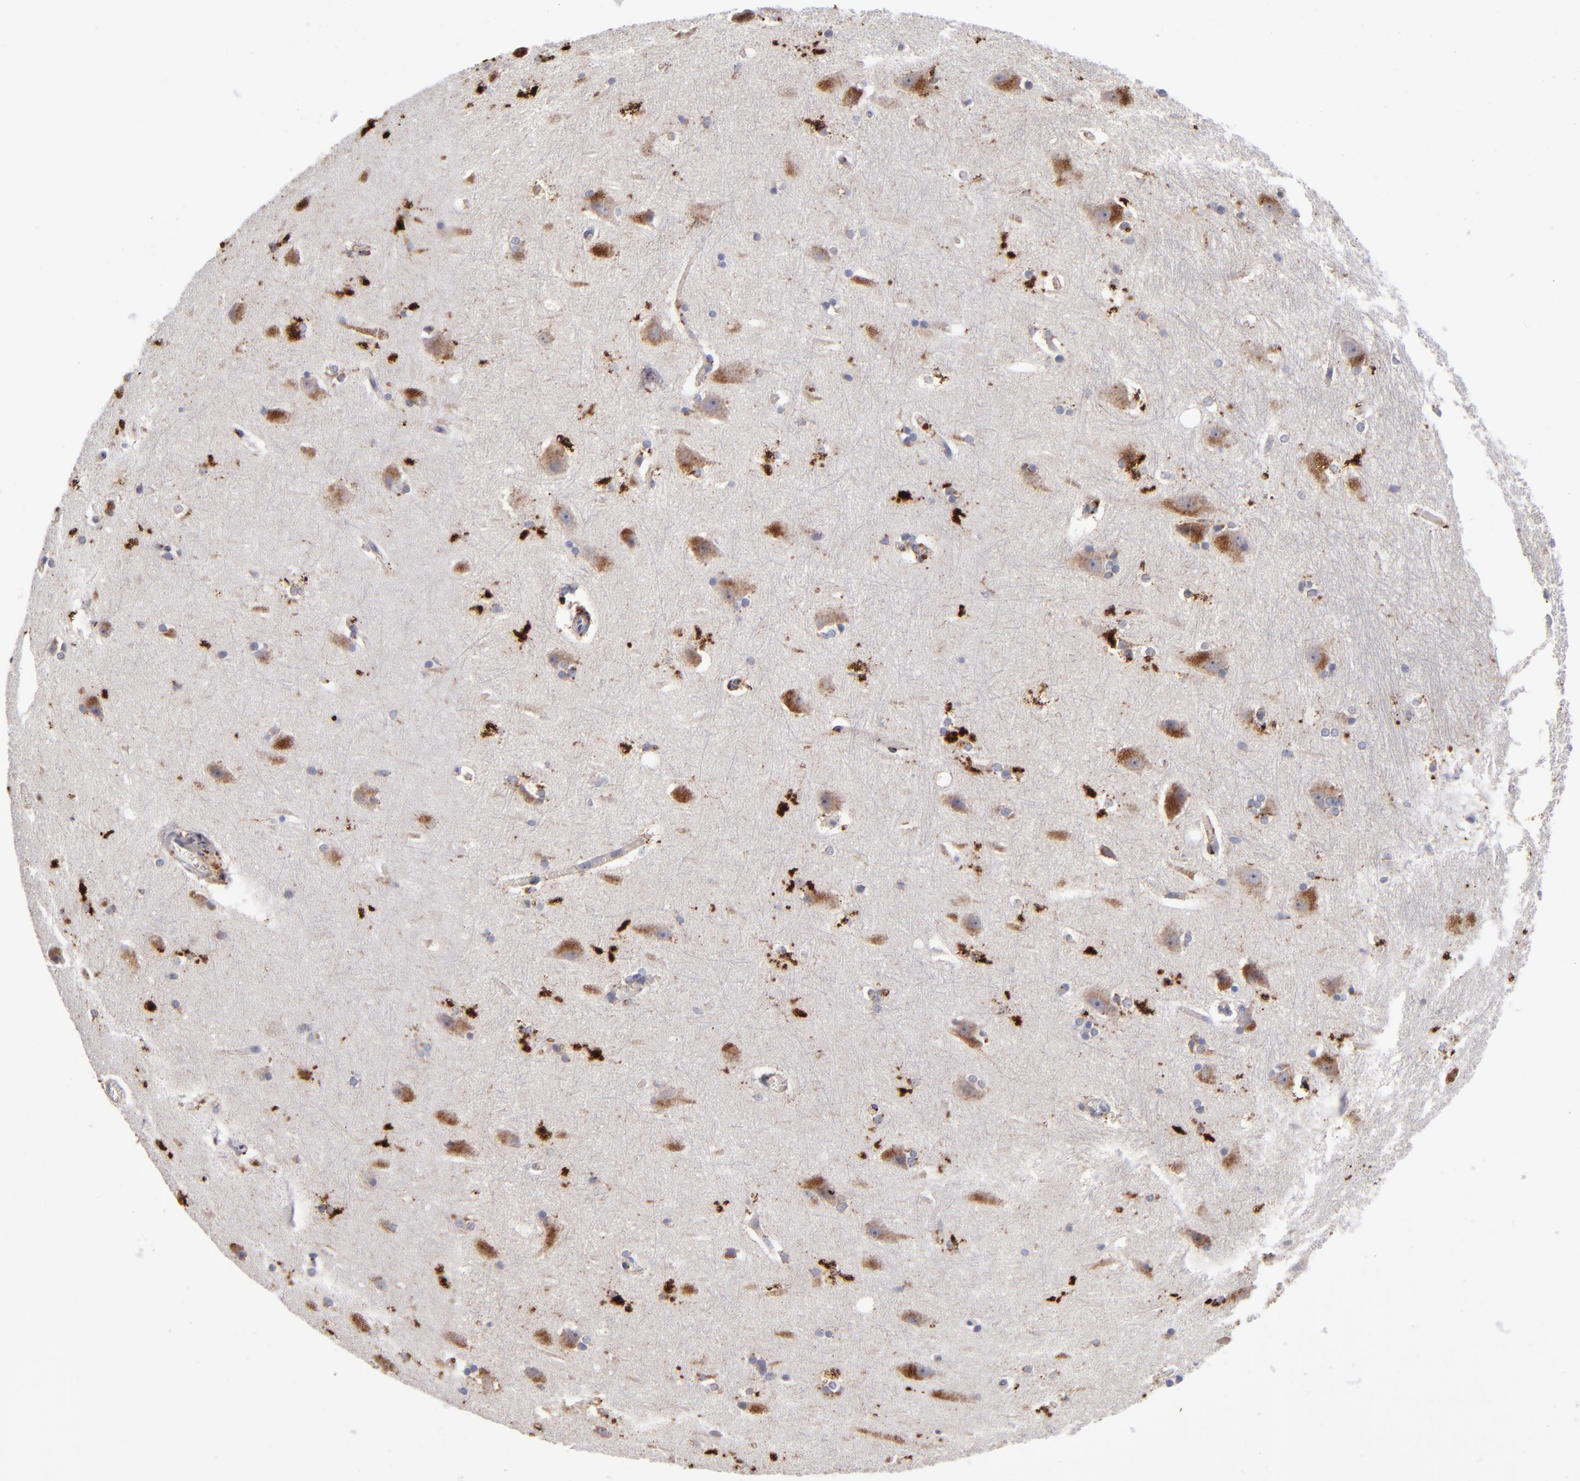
{"staining": {"intensity": "negative", "quantity": "none", "location": "none"}, "tissue": "hippocampus", "cell_type": "Glial cells", "image_type": "normal", "snomed": [{"axis": "morphology", "description": "Normal tissue, NOS"}, {"axis": "topography", "description": "Hippocampus"}], "caption": "IHC of normal human hippocampus shows no positivity in glial cells. Brightfield microscopy of immunohistochemistry stained with DAB (brown) and hematoxylin (blue), captured at high magnification.", "gene": "RRAGA", "patient": {"sex": "female", "age": 19}}